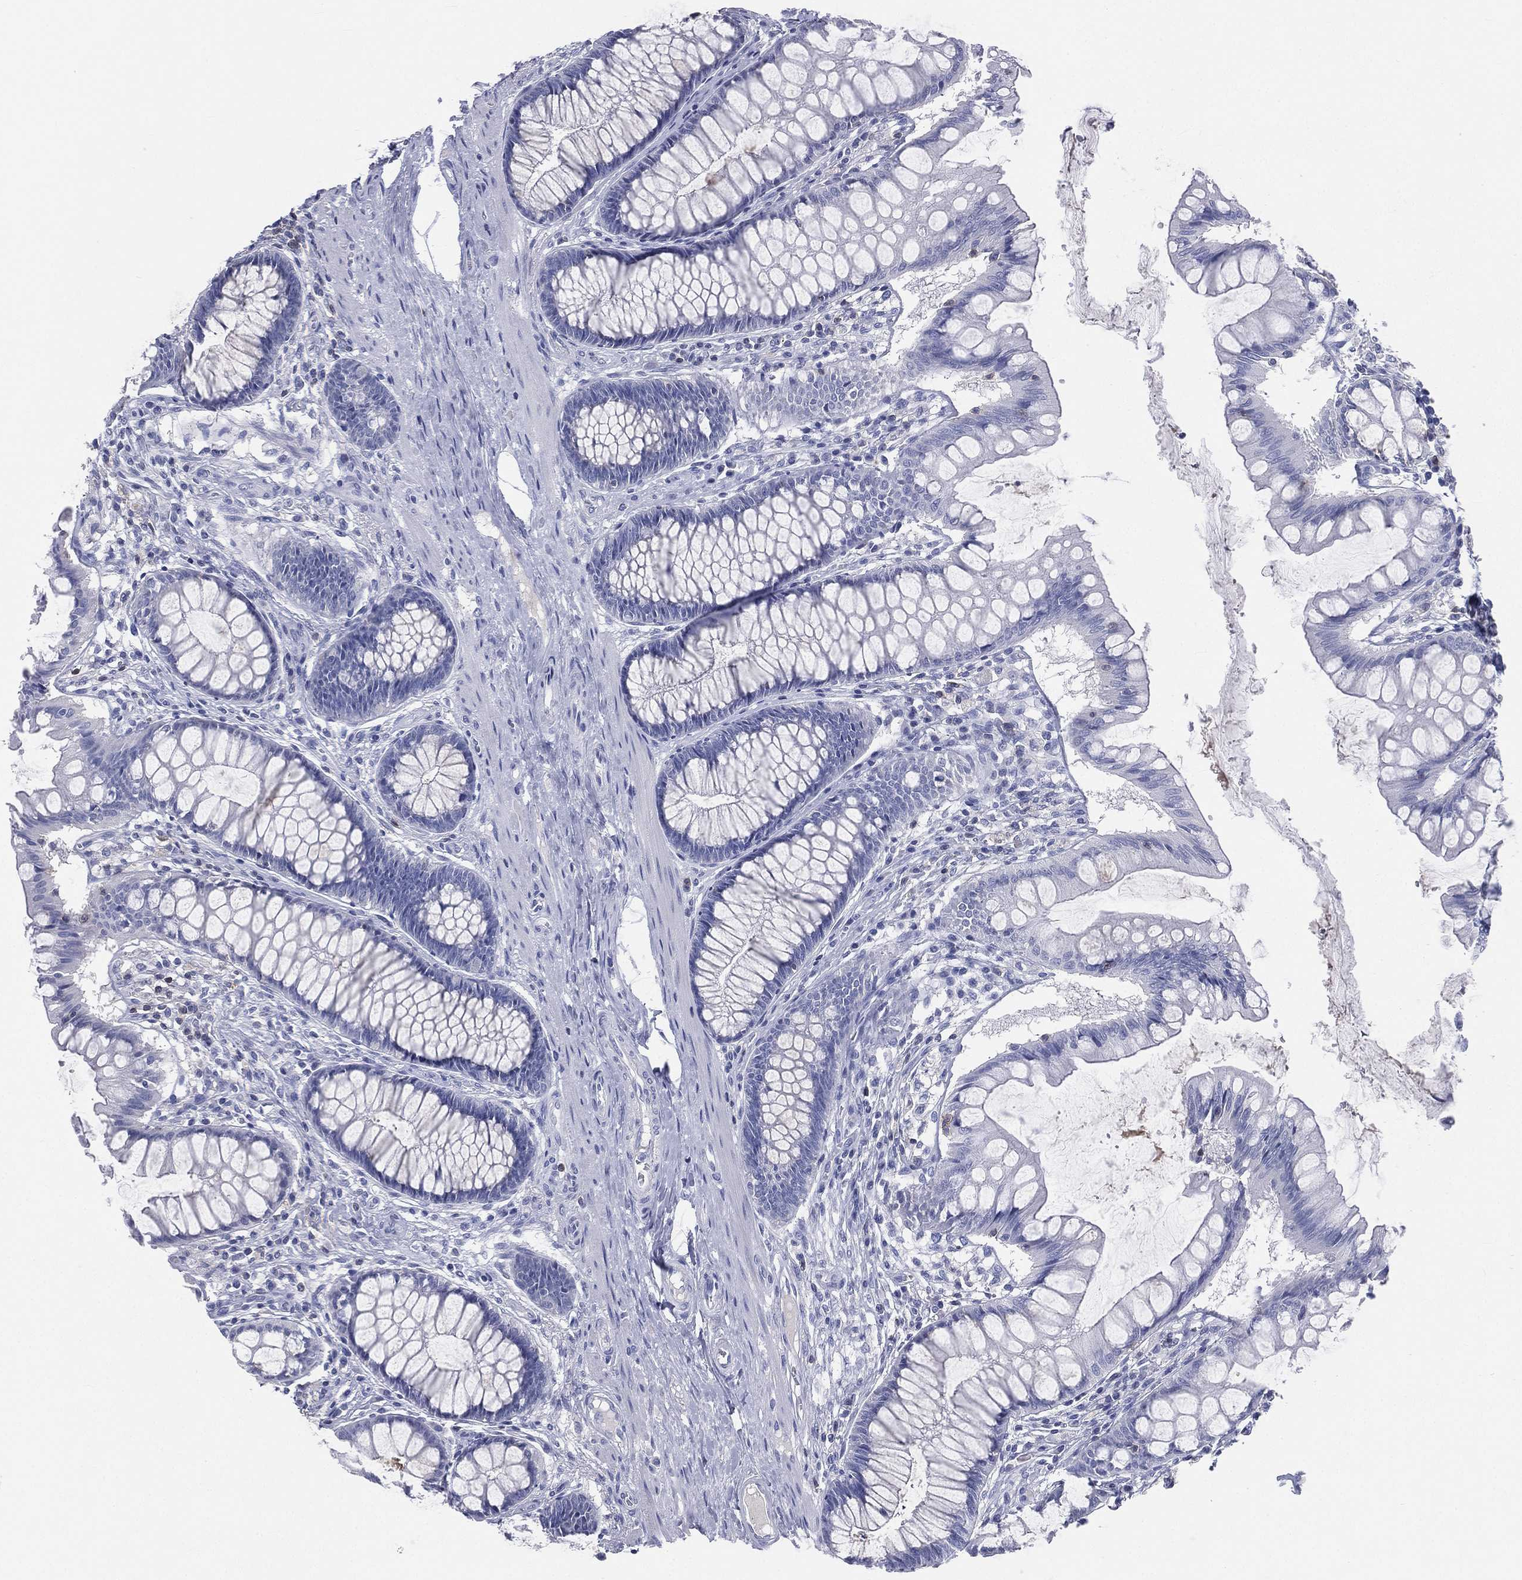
{"staining": {"intensity": "negative", "quantity": "none", "location": "none"}, "tissue": "colon", "cell_type": "Endothelial cells", "image_type": "normal", "snomed": [{"axis": "morphology", "description": "Normal tissue, NOS"}, {"axis": "topography", "description": "Colon"}], "caption": "Immunohistochemistry (IHC) image of benign colon: human colon stained with DAB demonstrates no significant protein positivity in endothelial cells.", "gene": "CD3D", "patient": {"sex": "female", "age": 65}}